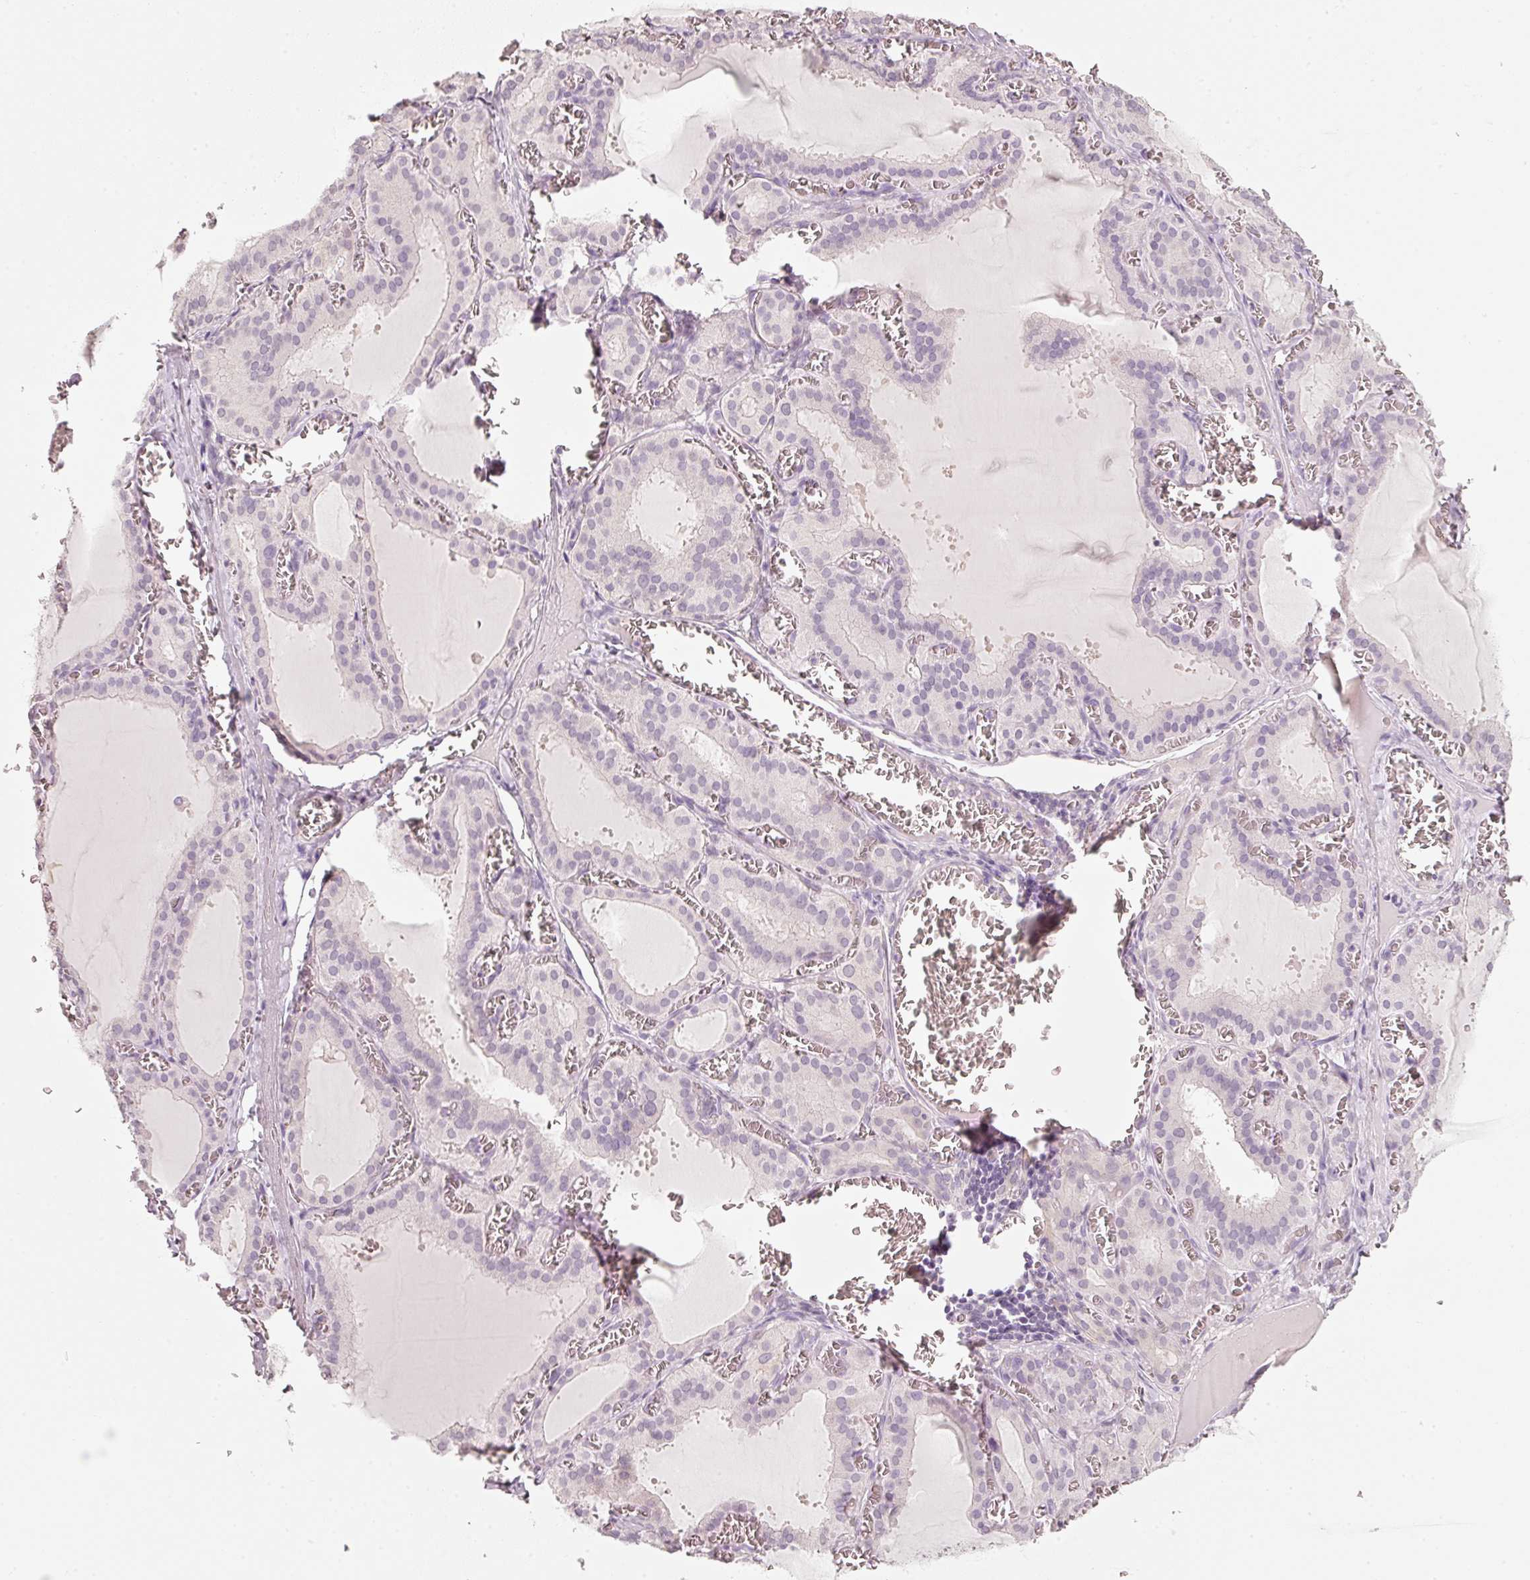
{"staining": {"intensity": "negative", "quantity": "none", "location": "none"}, "tissue": "thyroid gland", "cell_type": "Glandular cells", "image_type": "normal", "snomed": [{"axis": "morphology", "description": "Normal tissue, NOS"}, {"axis": "topography", "description": "Thyroid gland"}], "caption": "The IHC micrograph has no significant expression in glandular cells of thyroid gland. (Immunohistochemistry, brightfield microscopy, high magnification).", "gene": "STEAP1", "patient": {"sex": "female", "age": 30}}